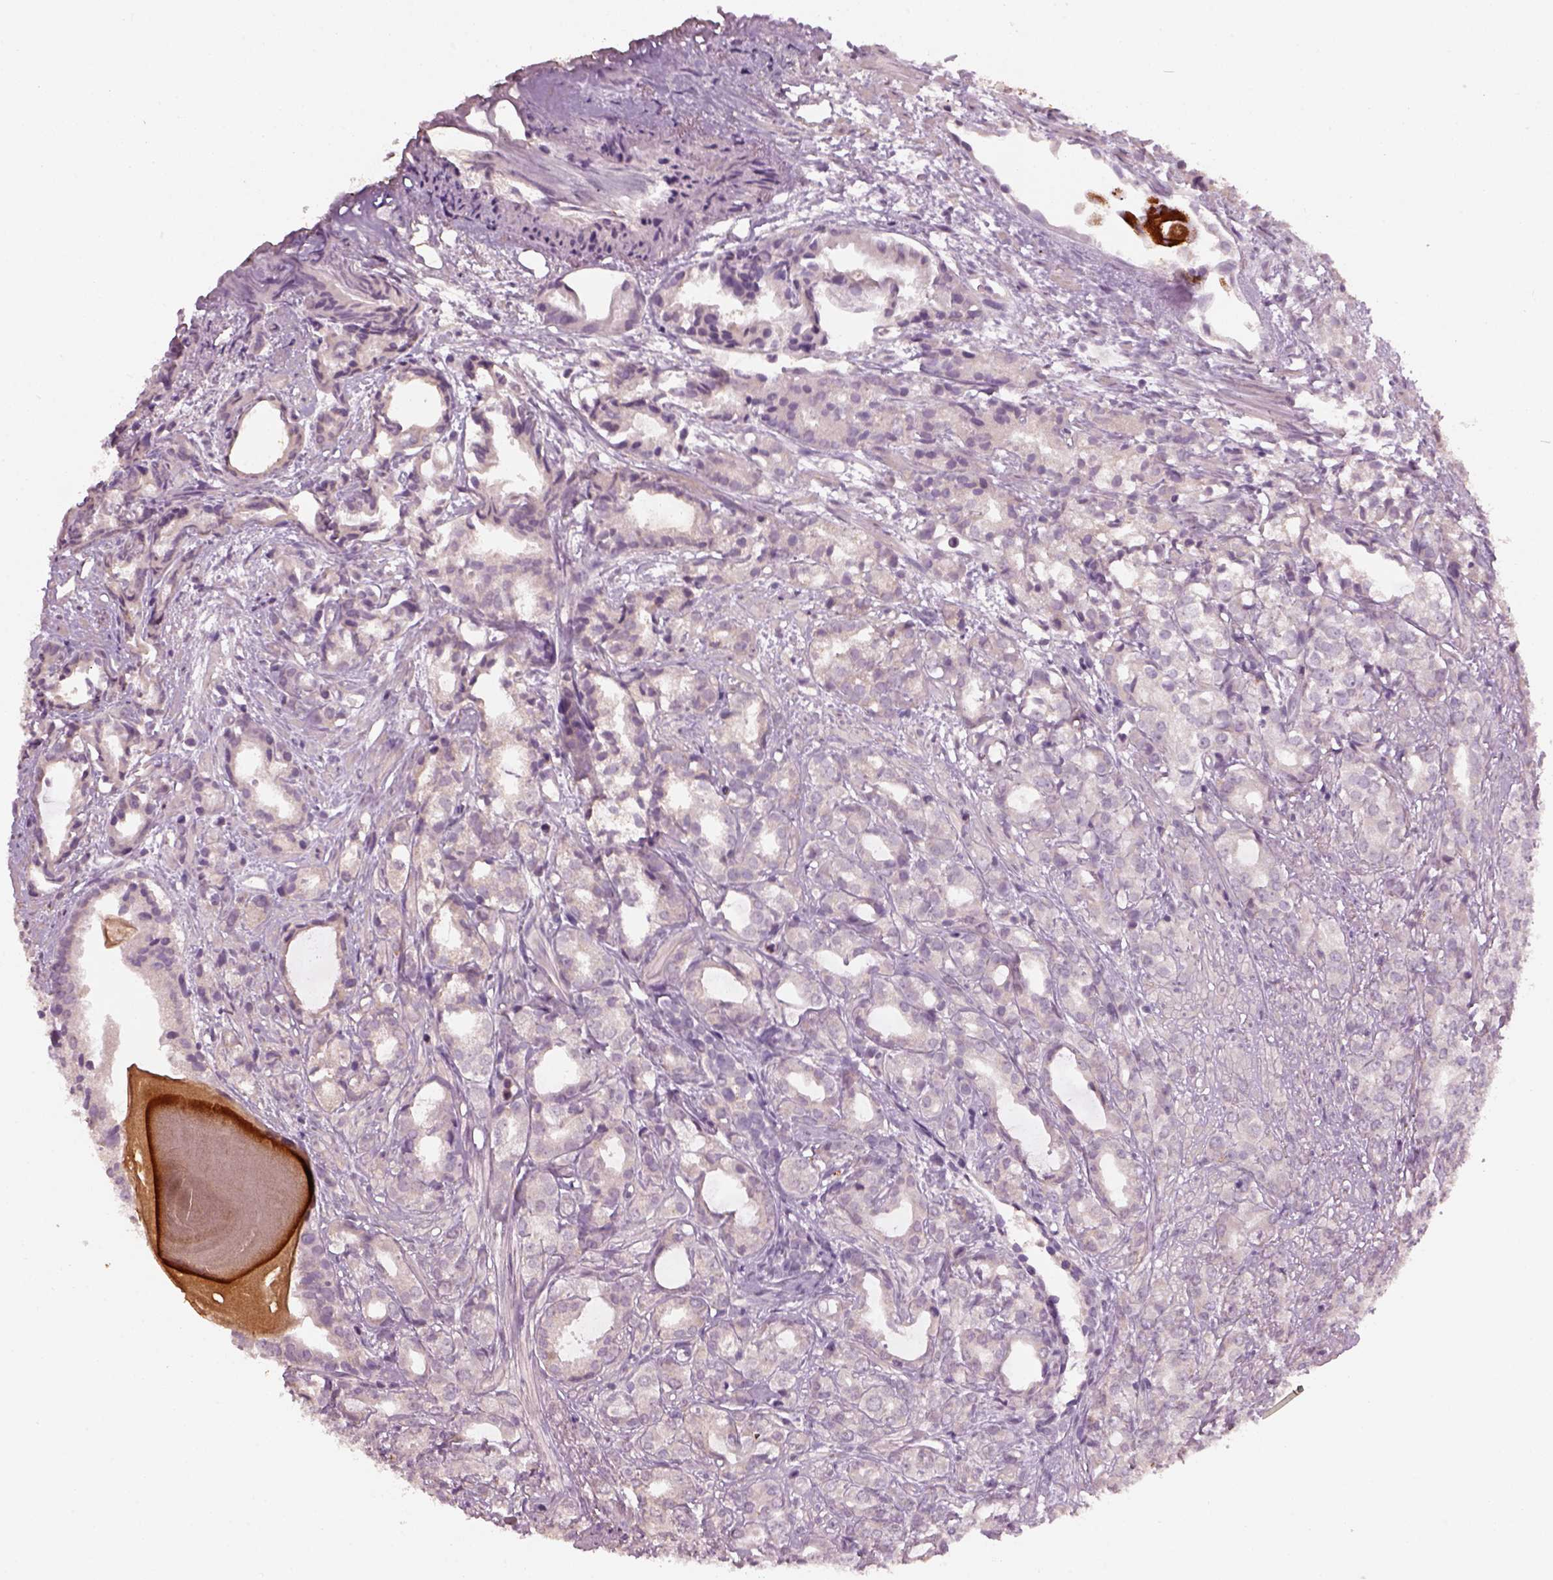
{"staining": {"intensity": "negative", "quantity": "none", "location": "none"}, "tissue": "prostate cancer", "cell_type": "Tumor cells", "image_type": "cancer", "snomed": [{"axis": "morphology", "description": "Adenocarcinoma, High grade"}, {"axis": "topography", "description": "Prostate"}], "caption": "Human prostate high-grade adenocarcinoma stained for a protein using immunohistochemistry (IHC) displays no staining in tumor cells.", "gene": "GDNF", "patient": {"sex": "male", "age": 79}}